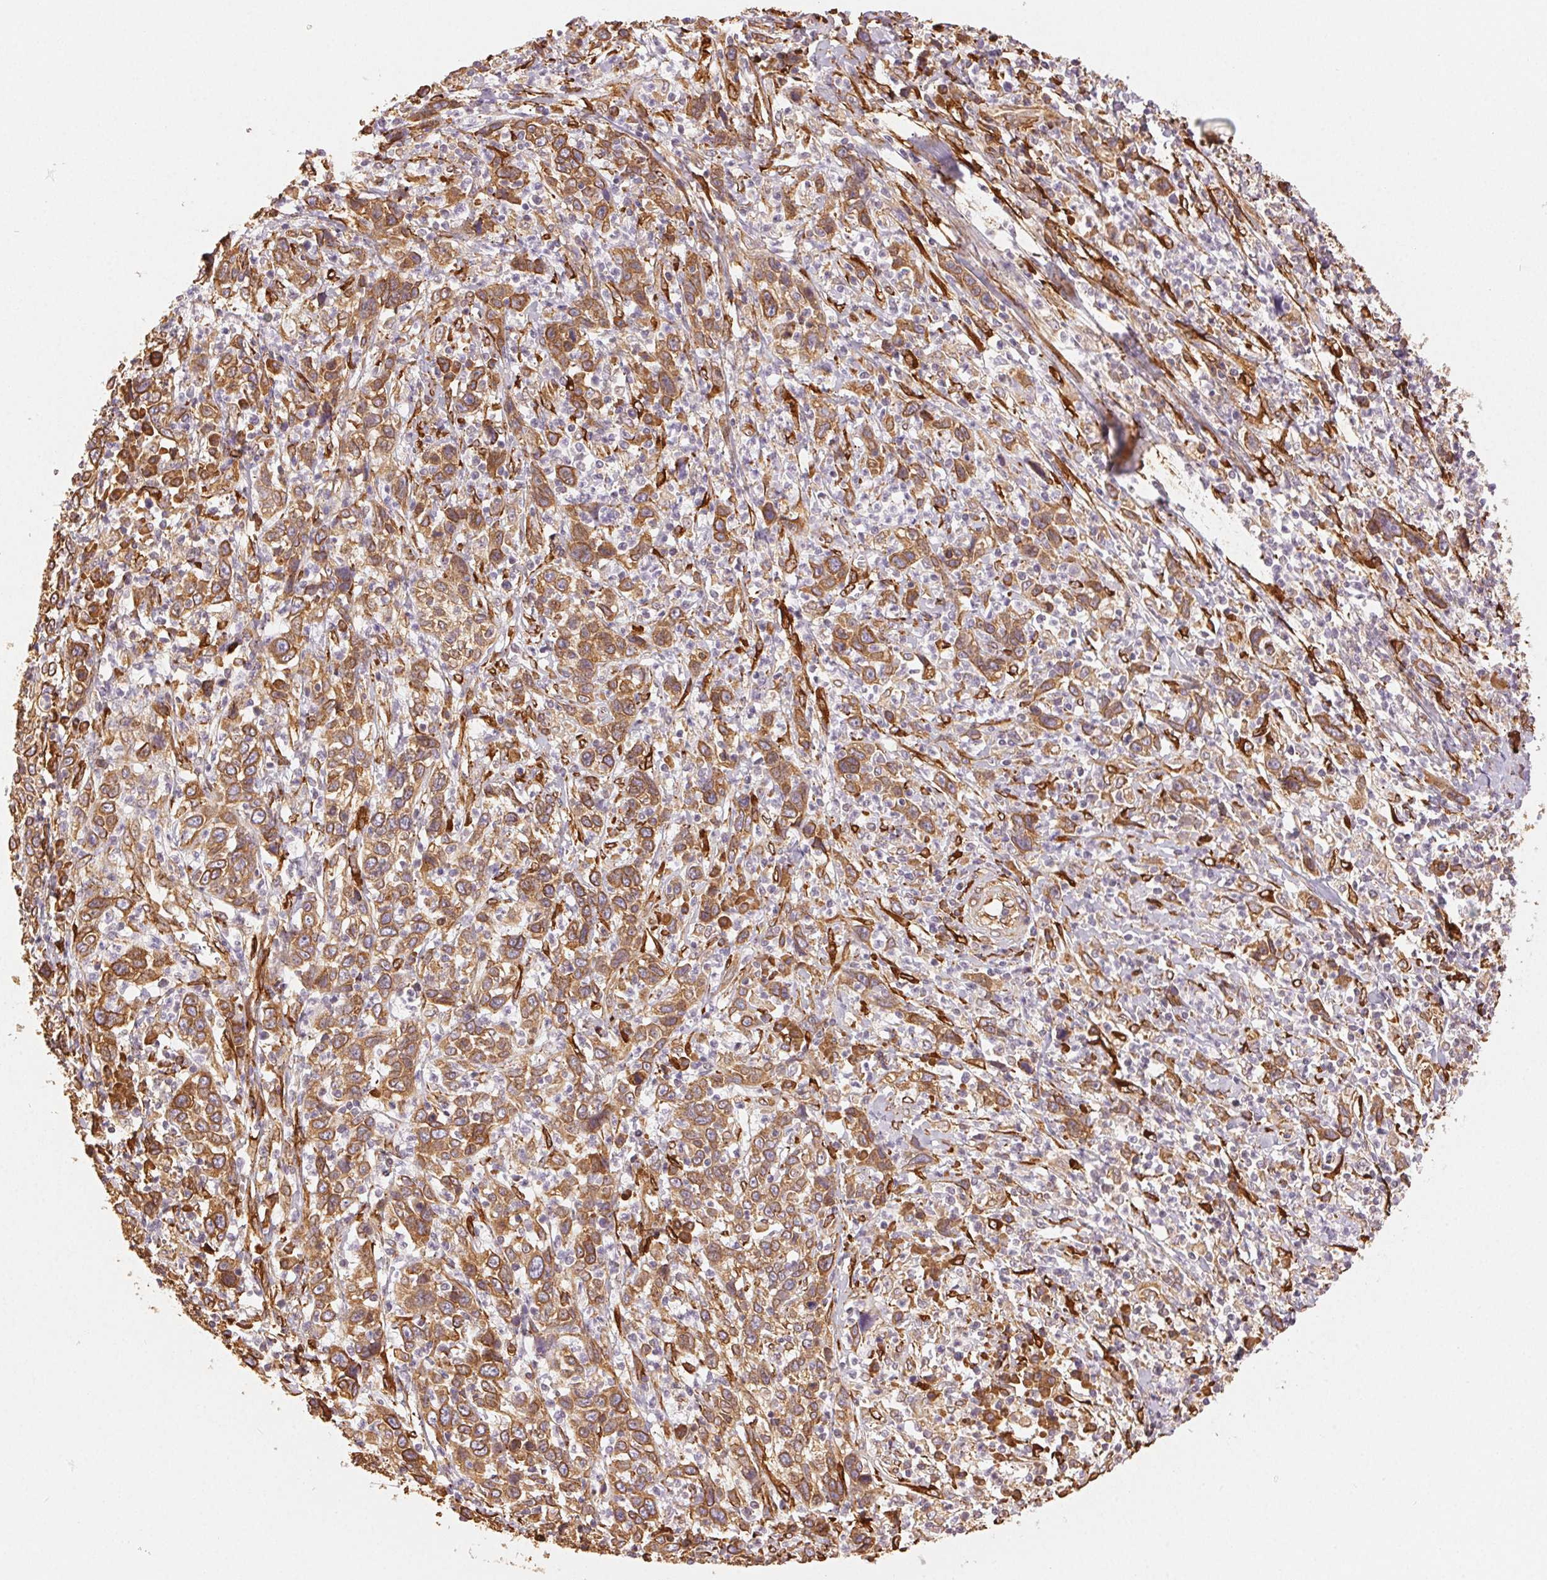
{"staining": {"intensity": "moderate", "quantity": ">75%", "location": "cytoplasmic/membranous"}, "tissue": "cervical cancer", "cell_type": "Tumor cells", "image_type": "cancer", "snomed": [{"axis": "morphology", "description": "Squamous cell carcinoma, NOS"}, {"axis": "topography", "description": "Cervix"}], "caption": "Cervical cancer tissue exhibits moderate cytoplasmic/membranous staining in approximately >75% of tumor cells, visualized by immunohistochemistry. Ihc stains the protein in brown and the nuclei are stained blue.", "gene": "RCN3", "patient": {"sex": "female", "age": 46}}